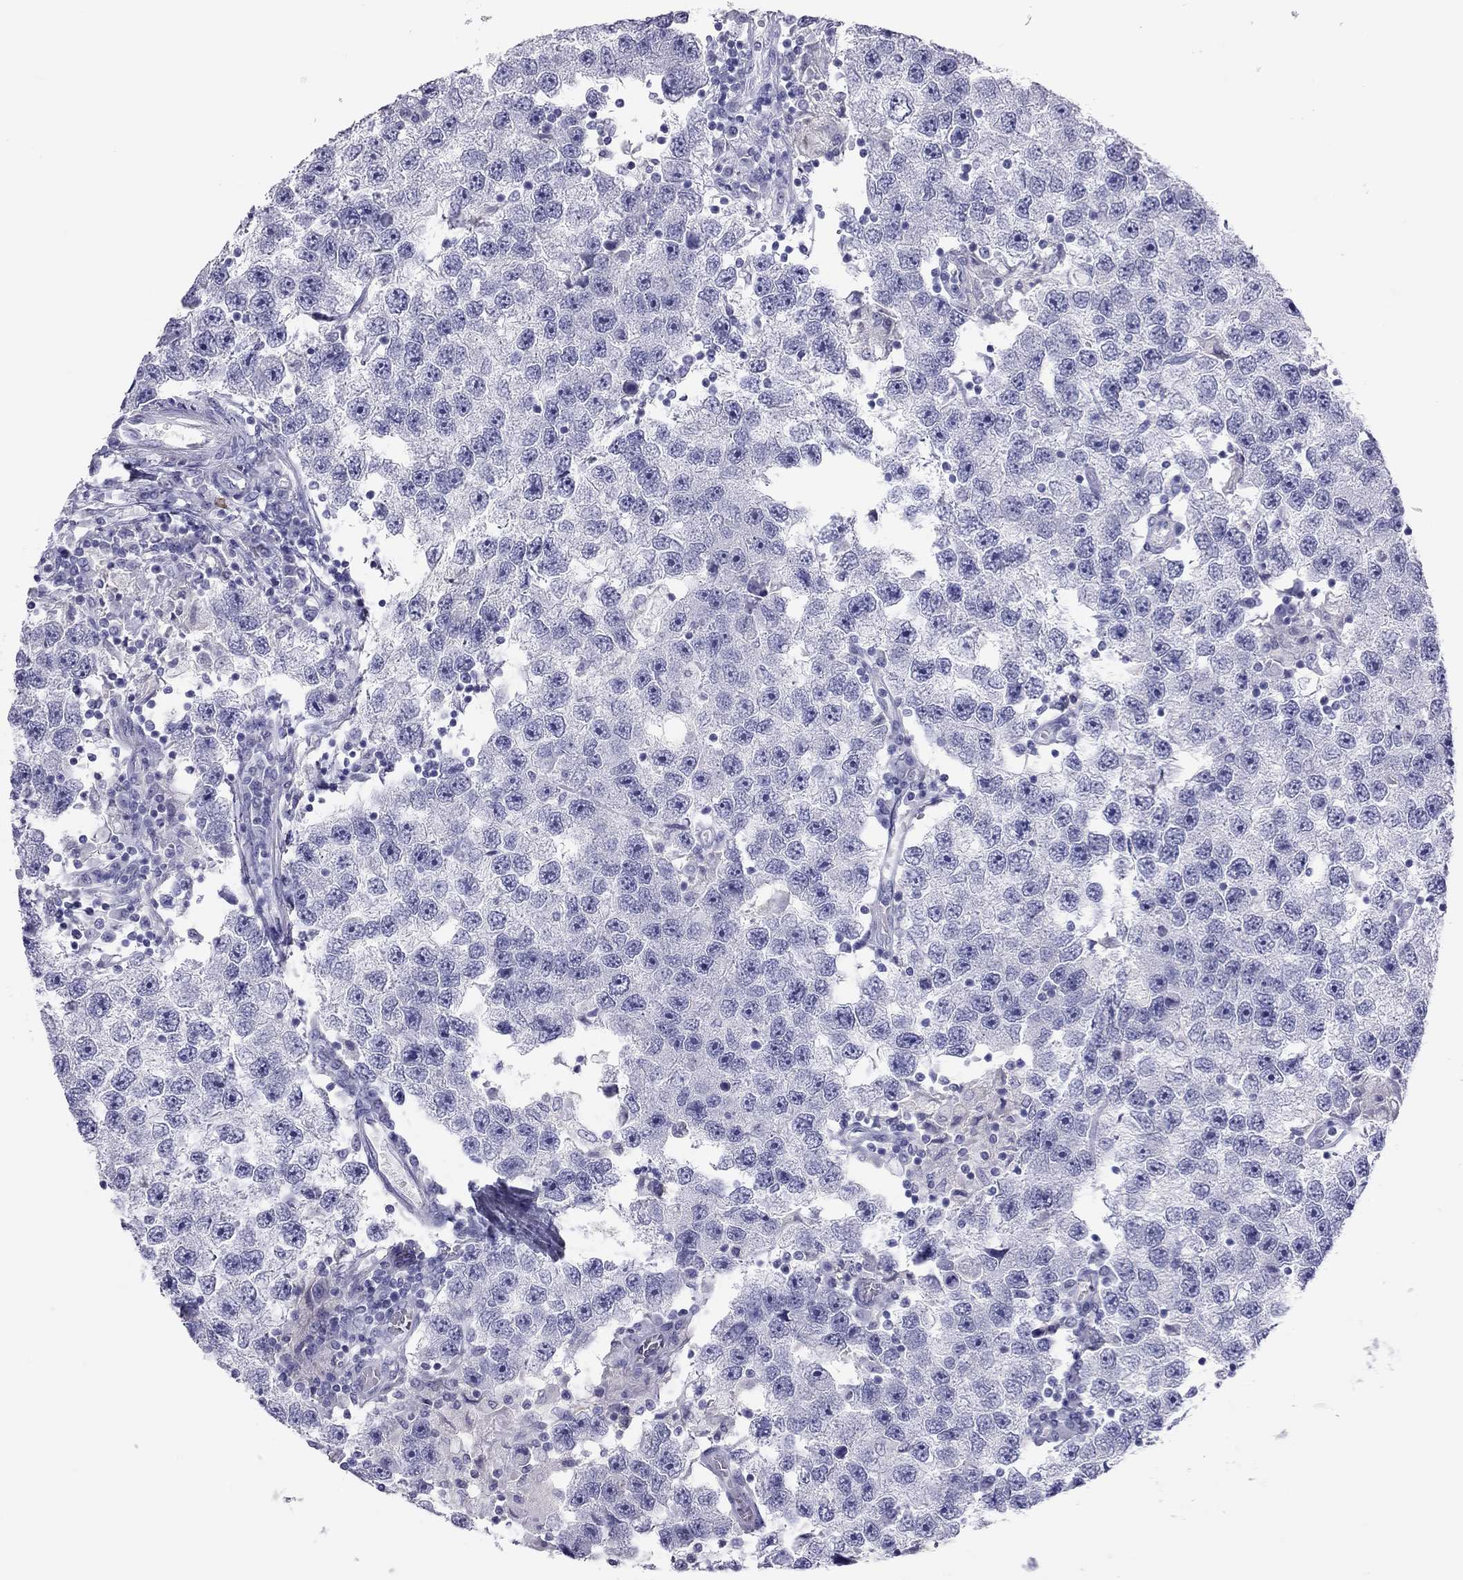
{"staining": {"intensity": "negative", "quantity": "none", "location": "none"}, "tissue": "testis cancer", "cell_type": "Tumor cells", "image_type": "cancer", "snomed": [{"axis": "morphology", "description": "Seminoma, NOS"}, {"axis": "topography", "description": "Testis"}], "caption": "Histopathology image shows no significant protein positivity in tumor cells of seminoma (testis).", "gene": "KLRG1", "patient": {"sex": "male", "age": 26}}